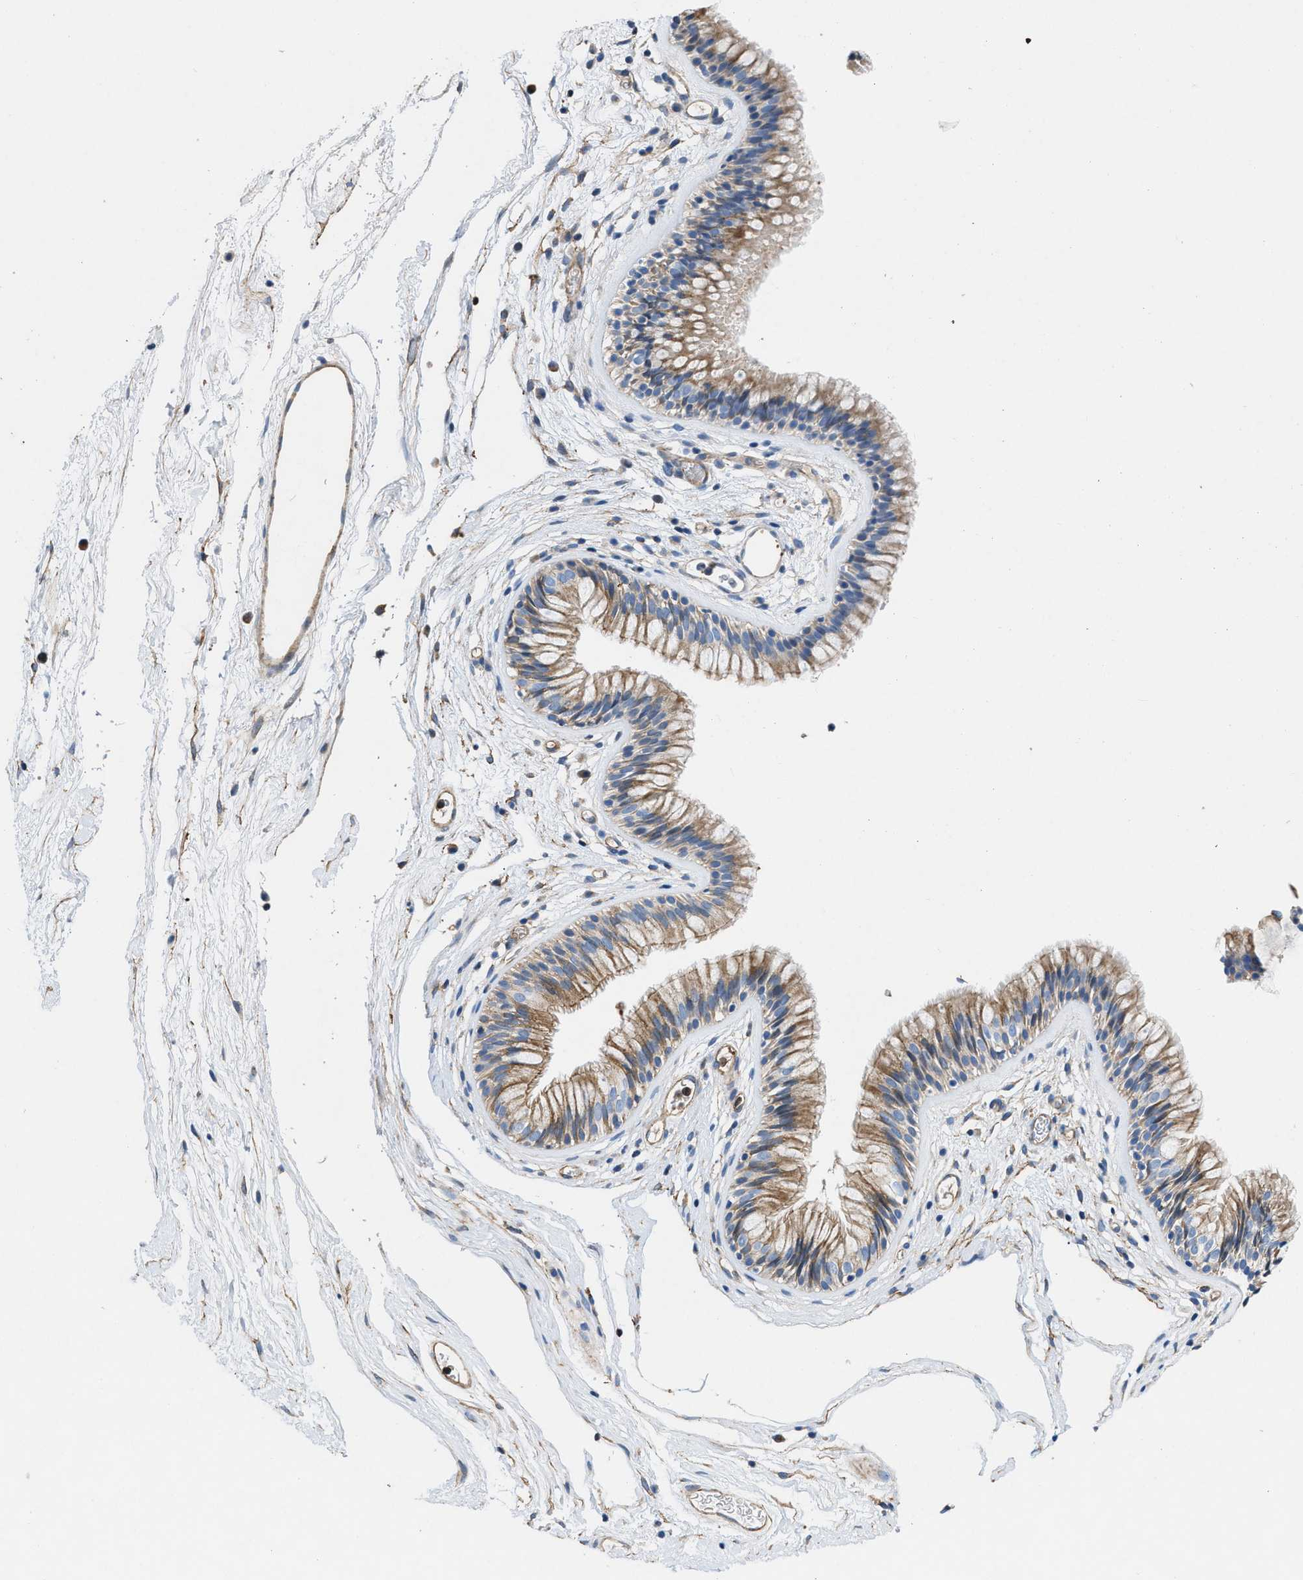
{"staining": {"intensity": "moderate", "quantity": ">75%", "location": "cytoplasmic/membranous"}, "tissue": "nasopharynx", "cell_type": "Respiratory epithelial cells", "image_type": "normal", "snomed": [{"axis": "morphology", "description": "Normal tissue, NOS"}, {"axis": "morphology", "description": "Inflammation, NOS"}, {"axis": "topography", "description": "Nasopharynx"}], "caption": "Normal nasopharynx was stained to show a protein in brown. There is medium levels of moderate cytoplasmic/membranous positivity in about >75% of respiratory epithelial cells. (DAB = brown stain, brightfield microscopy at high magnification).", "gene": "ATP6V0D1", "patient": {"sex": "male", "age": 48}}